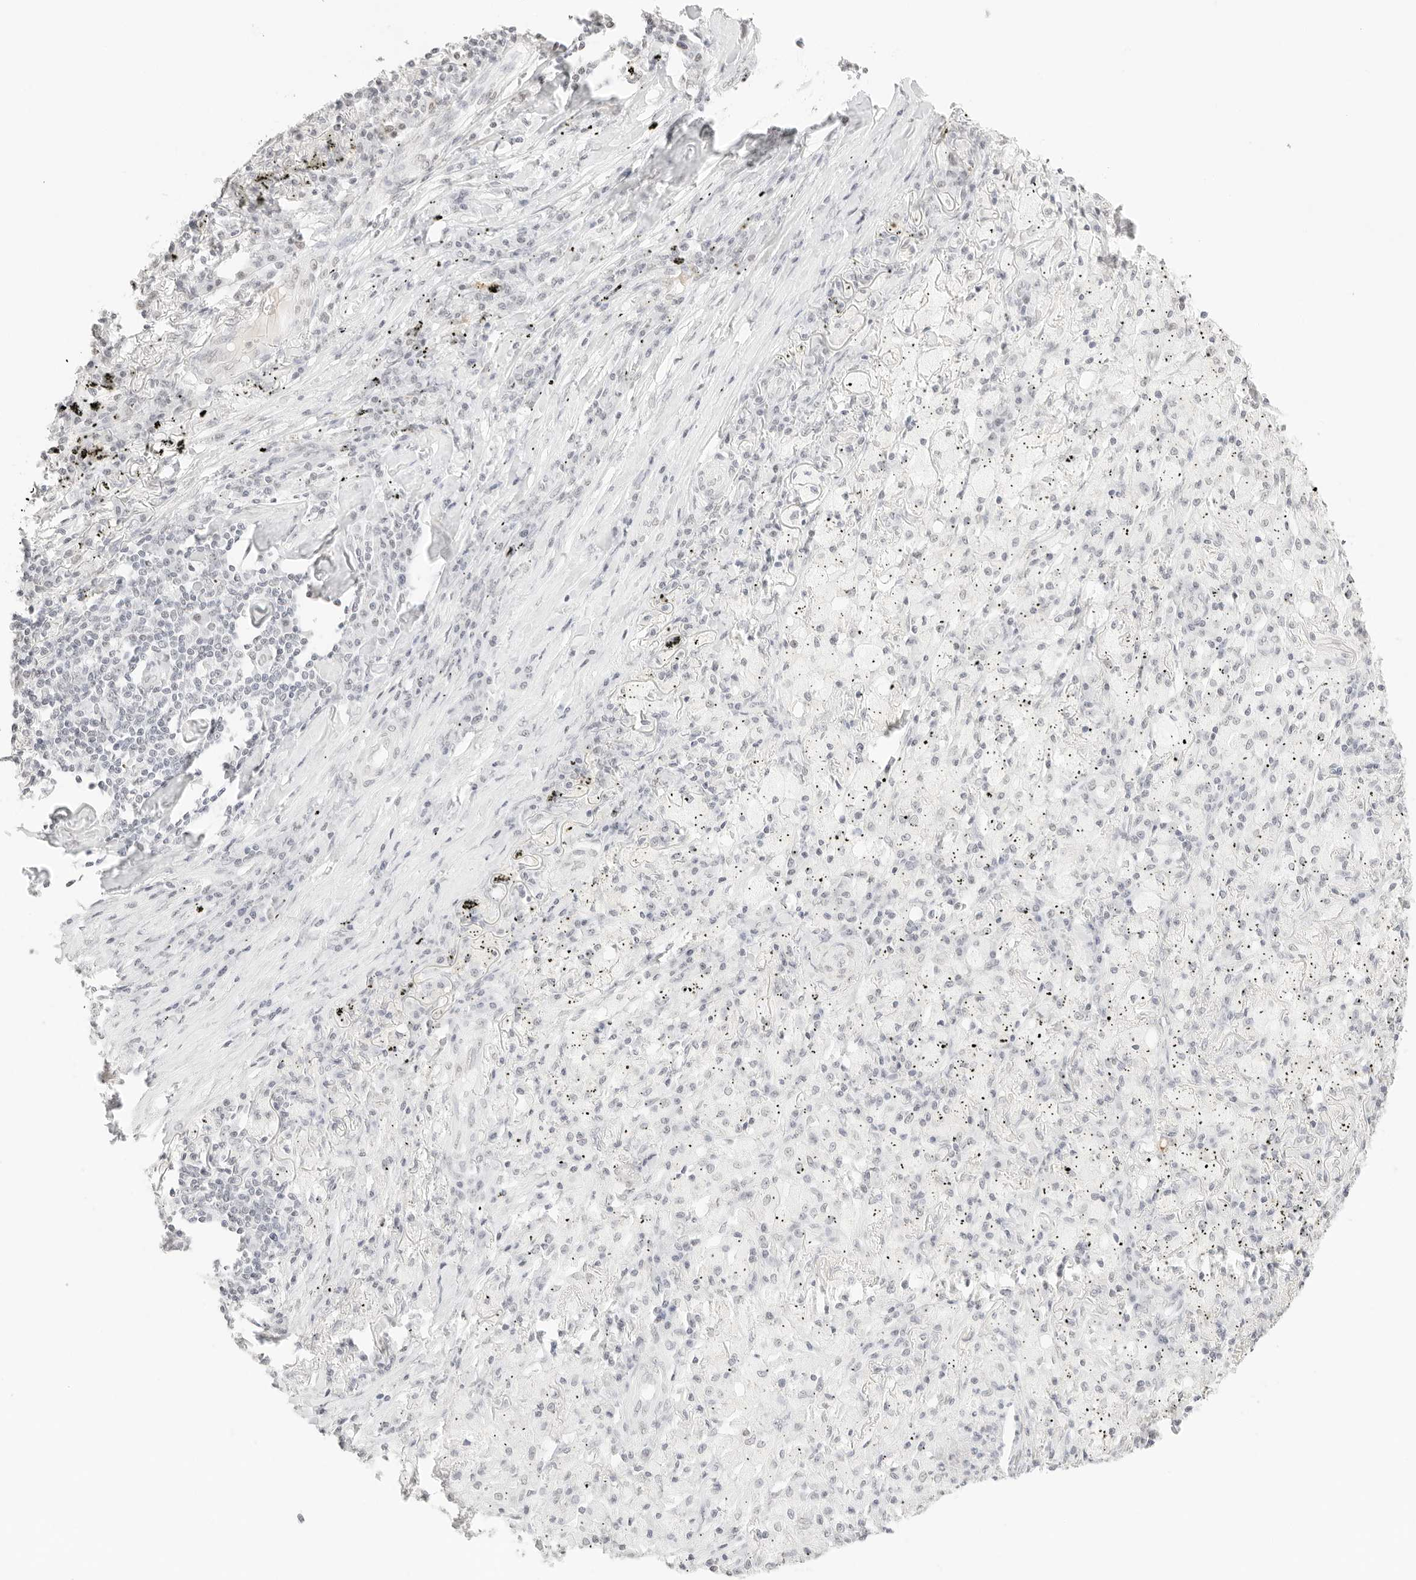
{"staining": {"intensity": "negative", "quantity": "none", "location": "none"}, "tissue": "lung cancer", "cell_type": "Tumor cells", "image_type": "cancer", "snomed": [{"axis": "morphology", "description": "Squamous cell carcinoma, NOS"}, {"axis": "topography", "description": "Lung"}], "caption": "Immunohistochemical staining of lung cancer (squamous cell carcinoma) reveals no significant expression in tumor cells.", "gene": "FBLN5", "patient": {"sex": "female", "age": 63}}